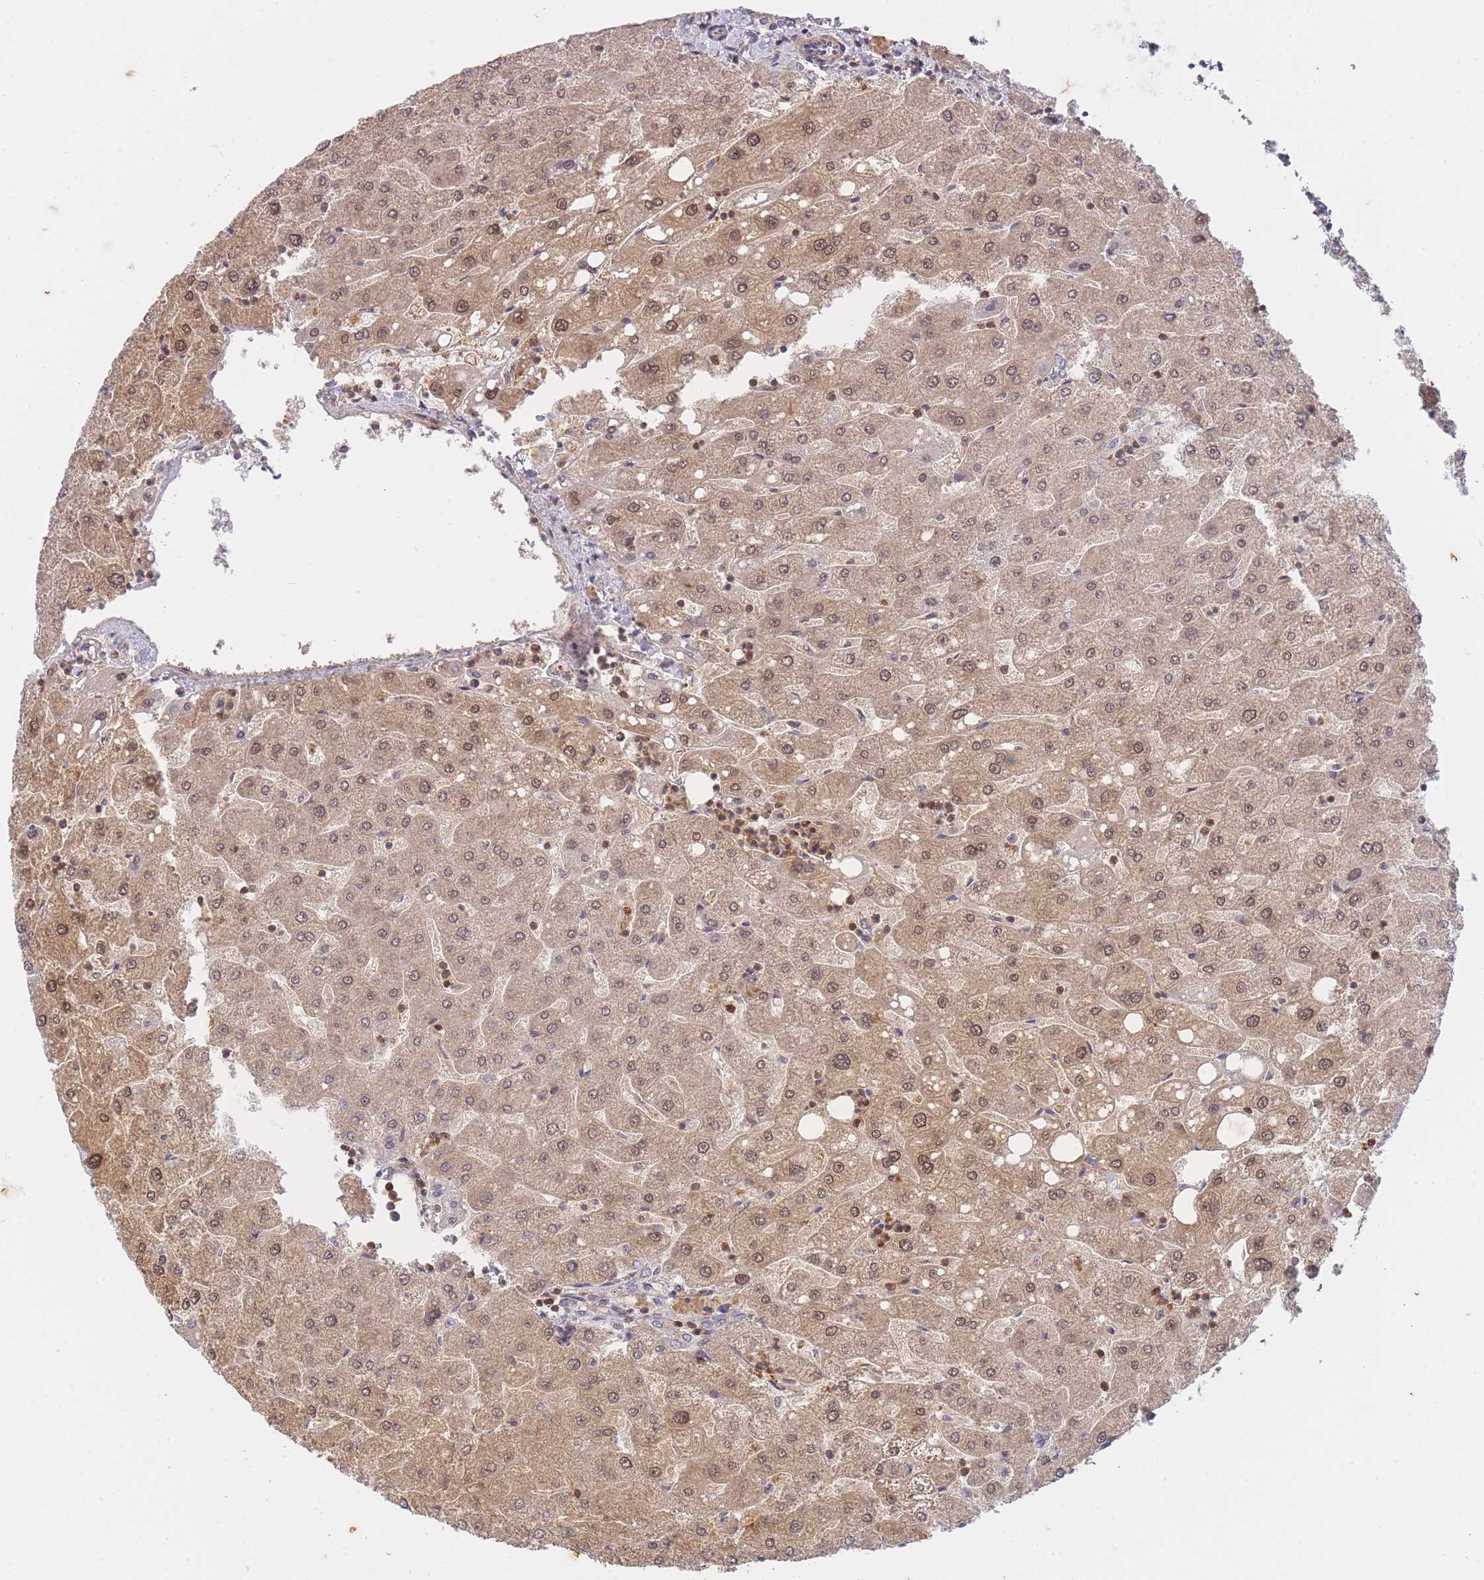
{"staining": {"intensity": "weak", "quantity": "<25%", "location": "cytoplasmic/membranous"}, "tissue": "liver", "cell_type": "Cholangiocytes", "image_type": "normal", "snomed": [{"axis": "morphology", "description": "Normal tissue, NOS"}, {"axis": "topography", "description": "Liver"}], "caption": "IHC of benign liver reveals no staining in cholangiocytes.", "gene": "ST8SIA4", "patient": {"sex": "male", "age": 67}}